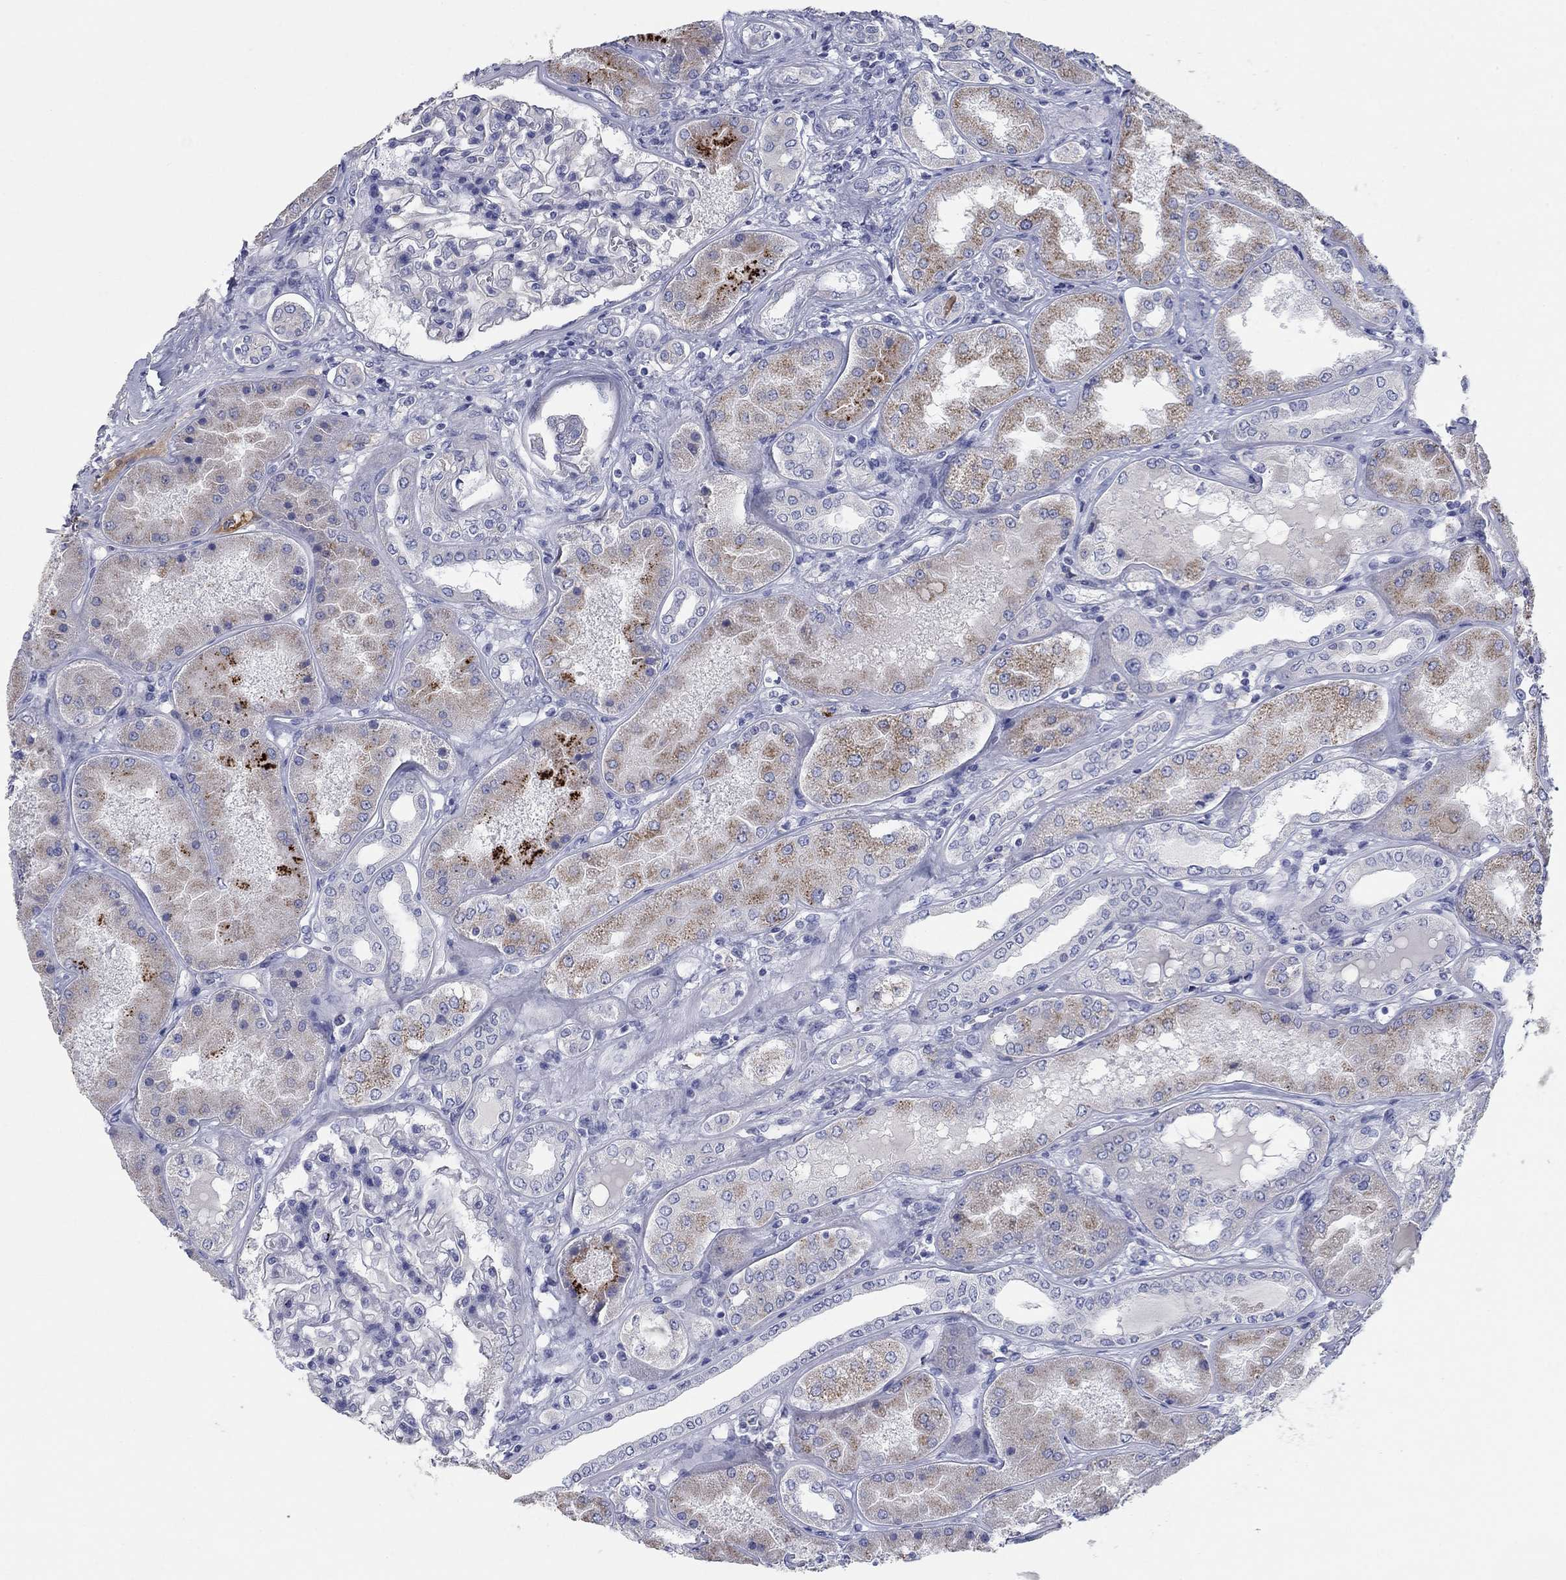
{"staining": {"intensity": "negative", "quantity": "none", "location": "none"}, "tissue": "kidney", "cell_type": "Cells in glomeruli", "image_type": "normal", "snomed": [{"axis": "morphology", "description": "Normal tissue, NOS"}, {"axis": "topography", "description": "Kidney"}], "caption": "This is an immunohistochemistry histopathology image of benign kidney. There is no positivity in cells in glomeruli.", "gene": "APOC3", "patient": {"sex": "female", "age": 56}}